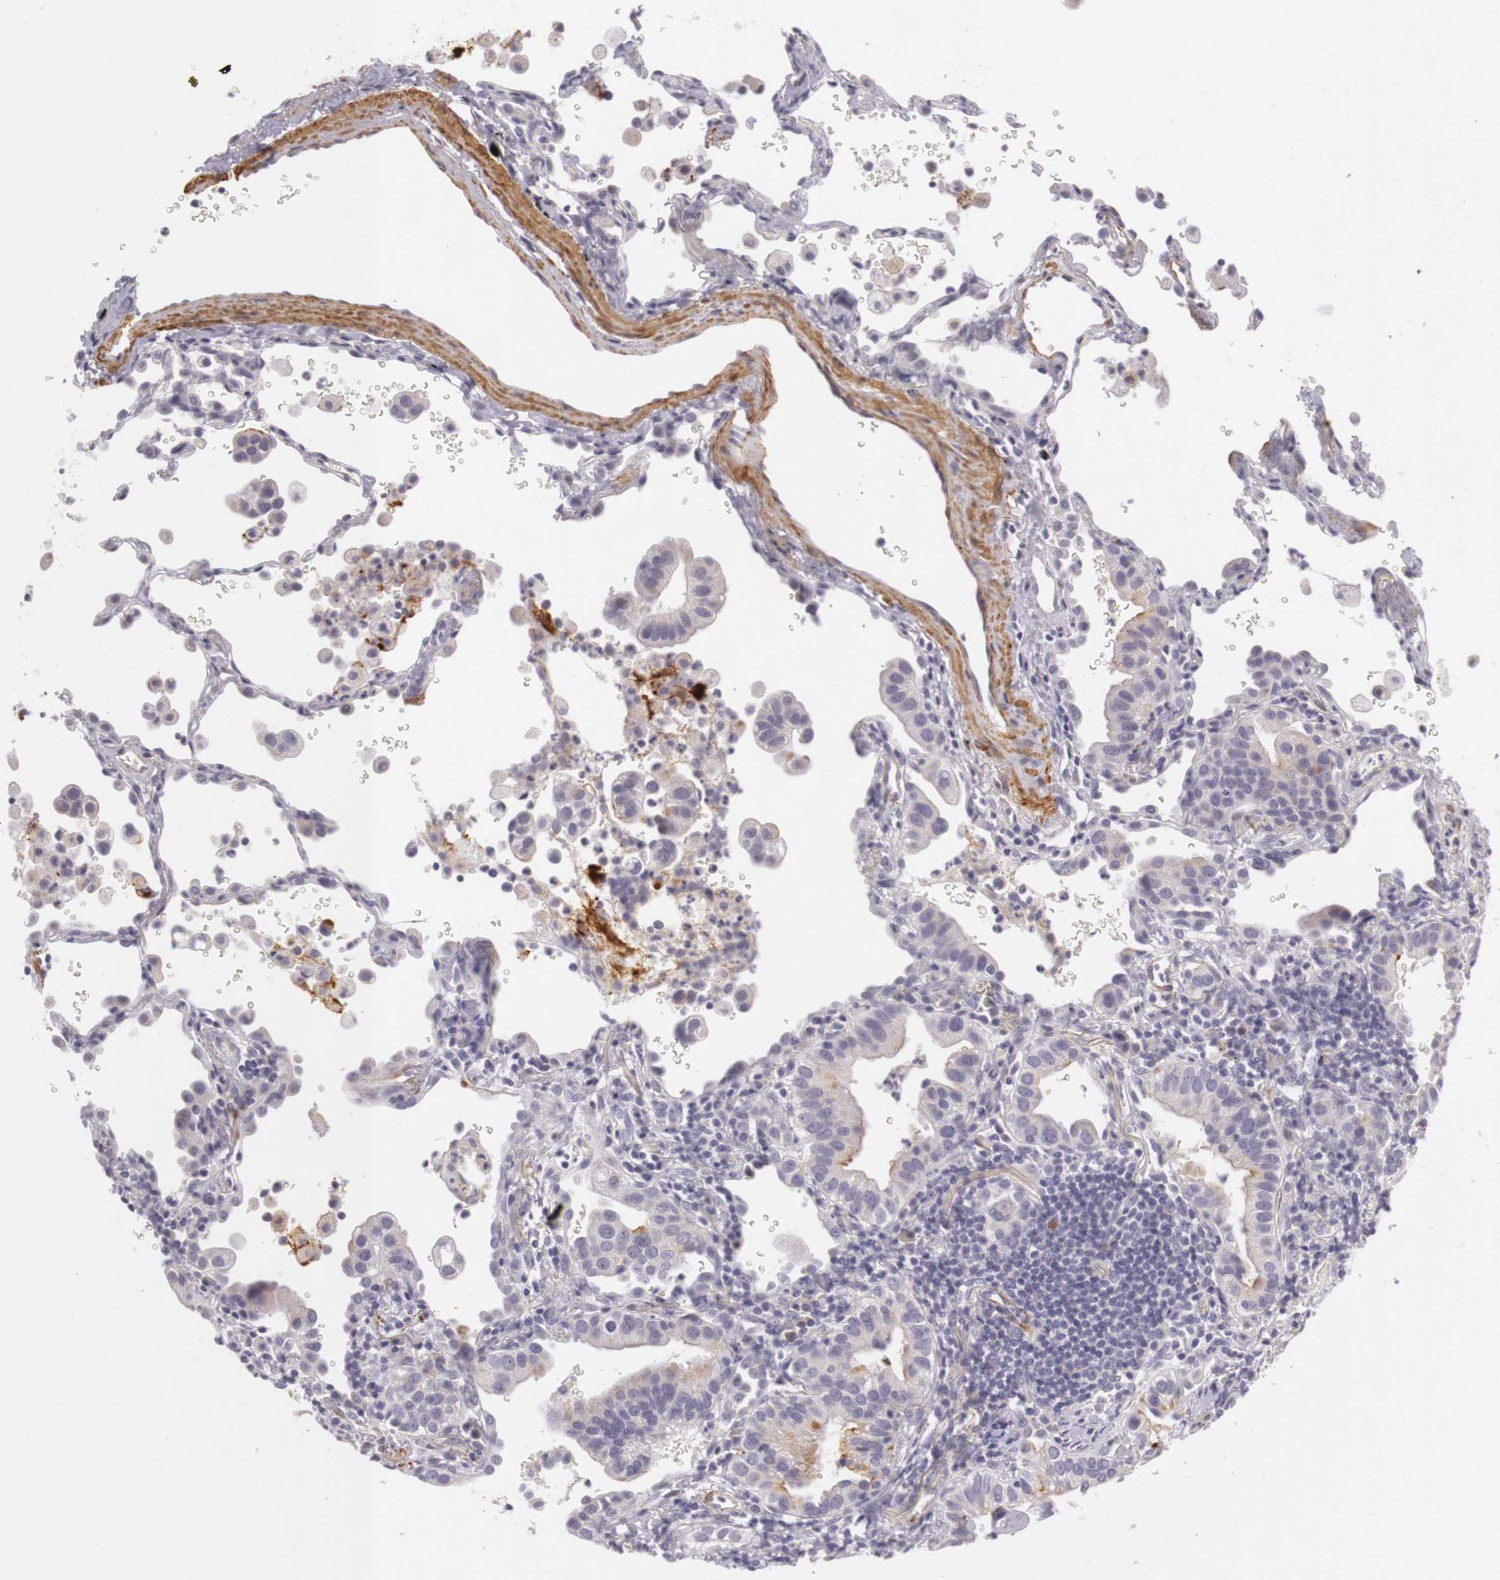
{"staining": {"intensity": "weak", "quantity": "25%-75%", "location": "cytoplasmic/membranous"}, "tissue": "lung cancer", "cell_type": "Tumor cells", "image_type": "cancer", "snomed": [{"axis": "morphology", "description": "Adenocarcinoma, NOS"}, {"axis": "topography", "description": "Lung"}], "caption": "Protein expression by immunohistochemistry shows weak cytoplasmic/membranous staining in approximately 25%-75% of tumor cells in lung adenocarcinoma.", "gene": "CNTN2", "patient": {"sex": "female", "age": 50}}